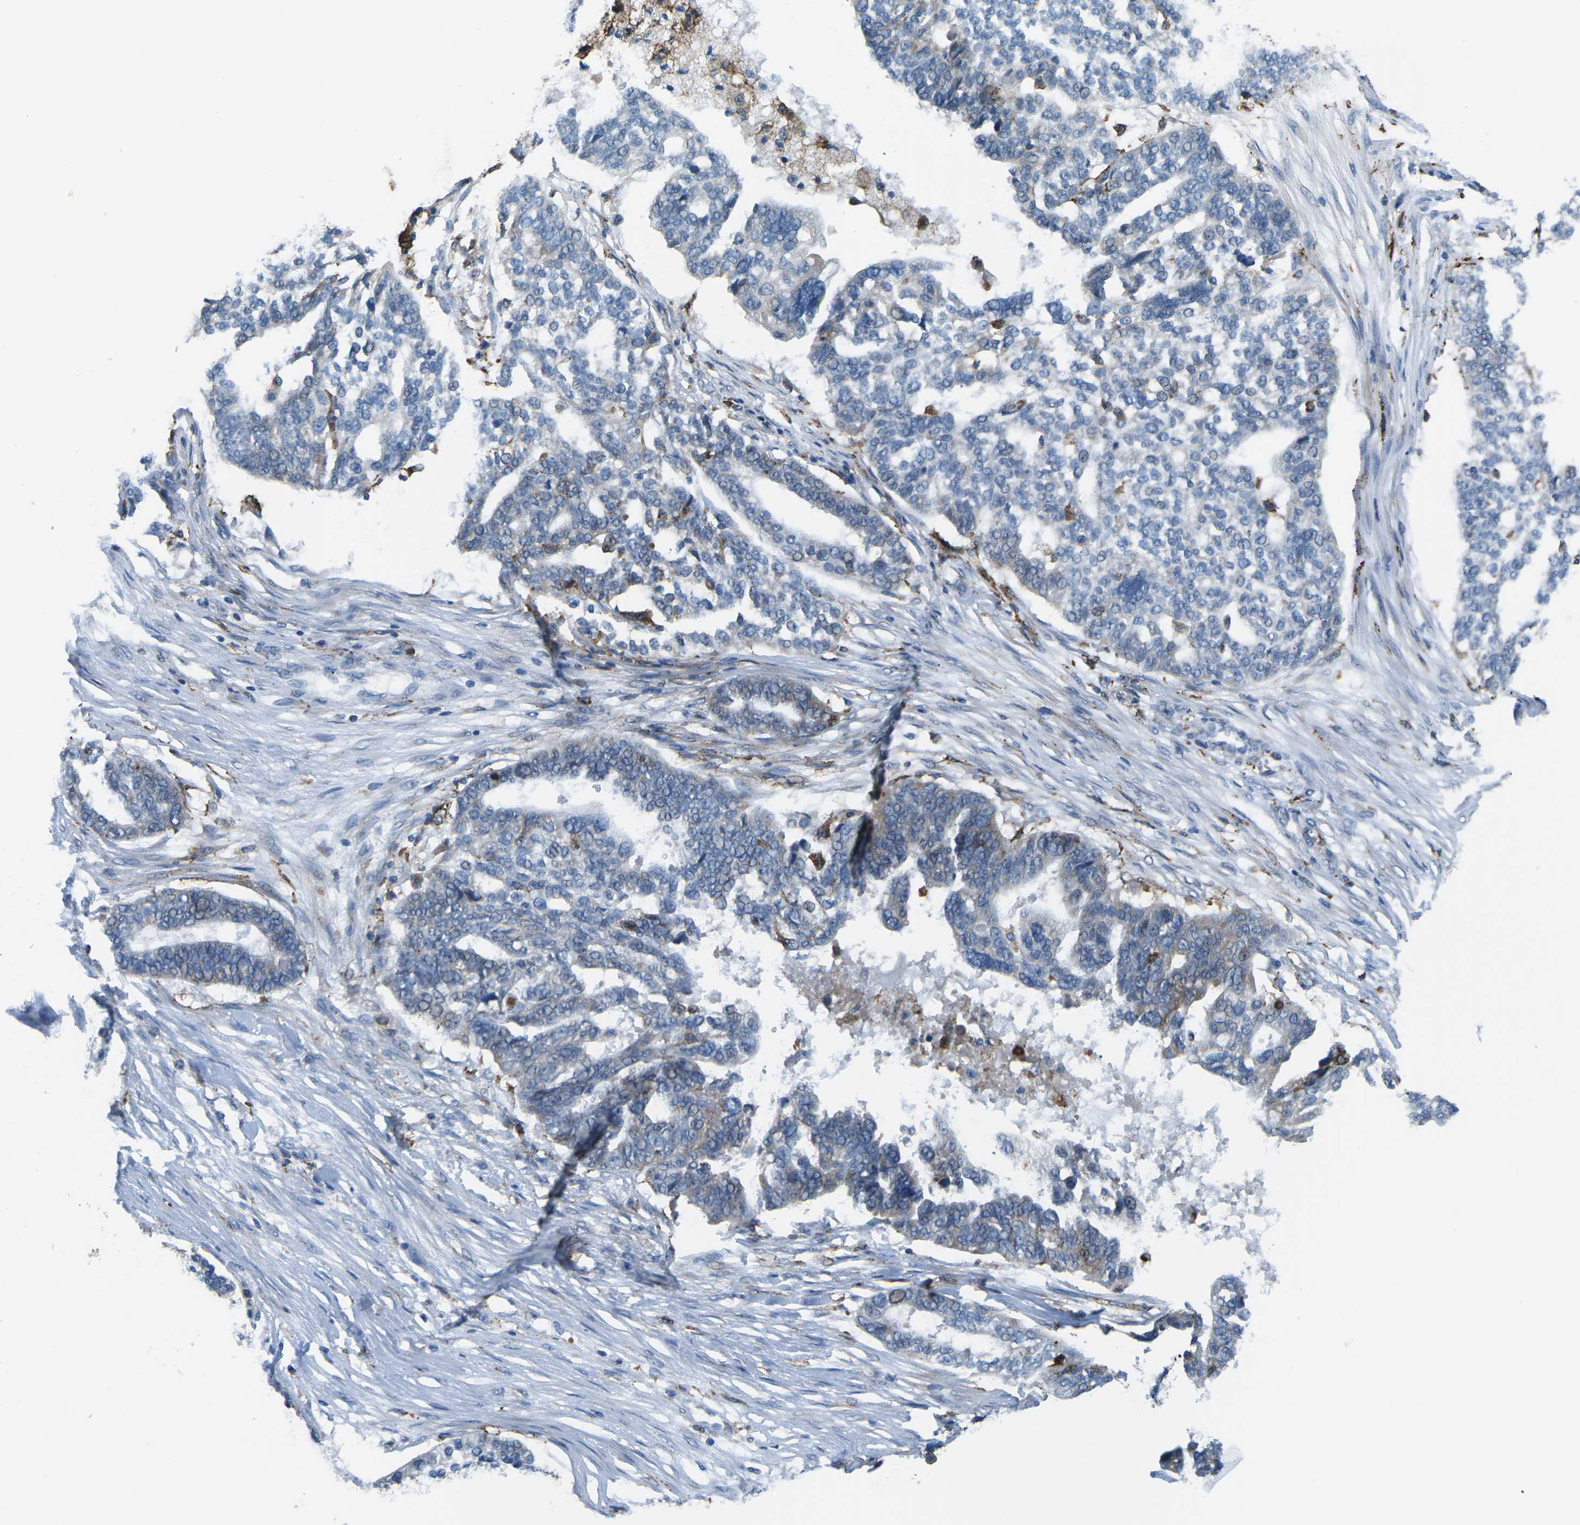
{"staining": {"intensity": "weak", "quantity": "<25%", "location": "cytoplasmic/membranous"}, "tissue": "ovarian cancer", "cell_type": "Tumor cells", "image_type": "cancer", "snomed": [{"axis": "morphology", "description": "Cystadenocarcinoma, serous, NOS"}, {"axis": "topography", "description": "Ovary"}], "caption": "Immunohistochemistry micrograph of neoplastic tissue: serous cystadenocarcinoma (ovarian) stained with DAB shows no significant protein expression in tumor cells.", "gene": "PTPN1", "patient": {"sex": "female", "age": 59}}